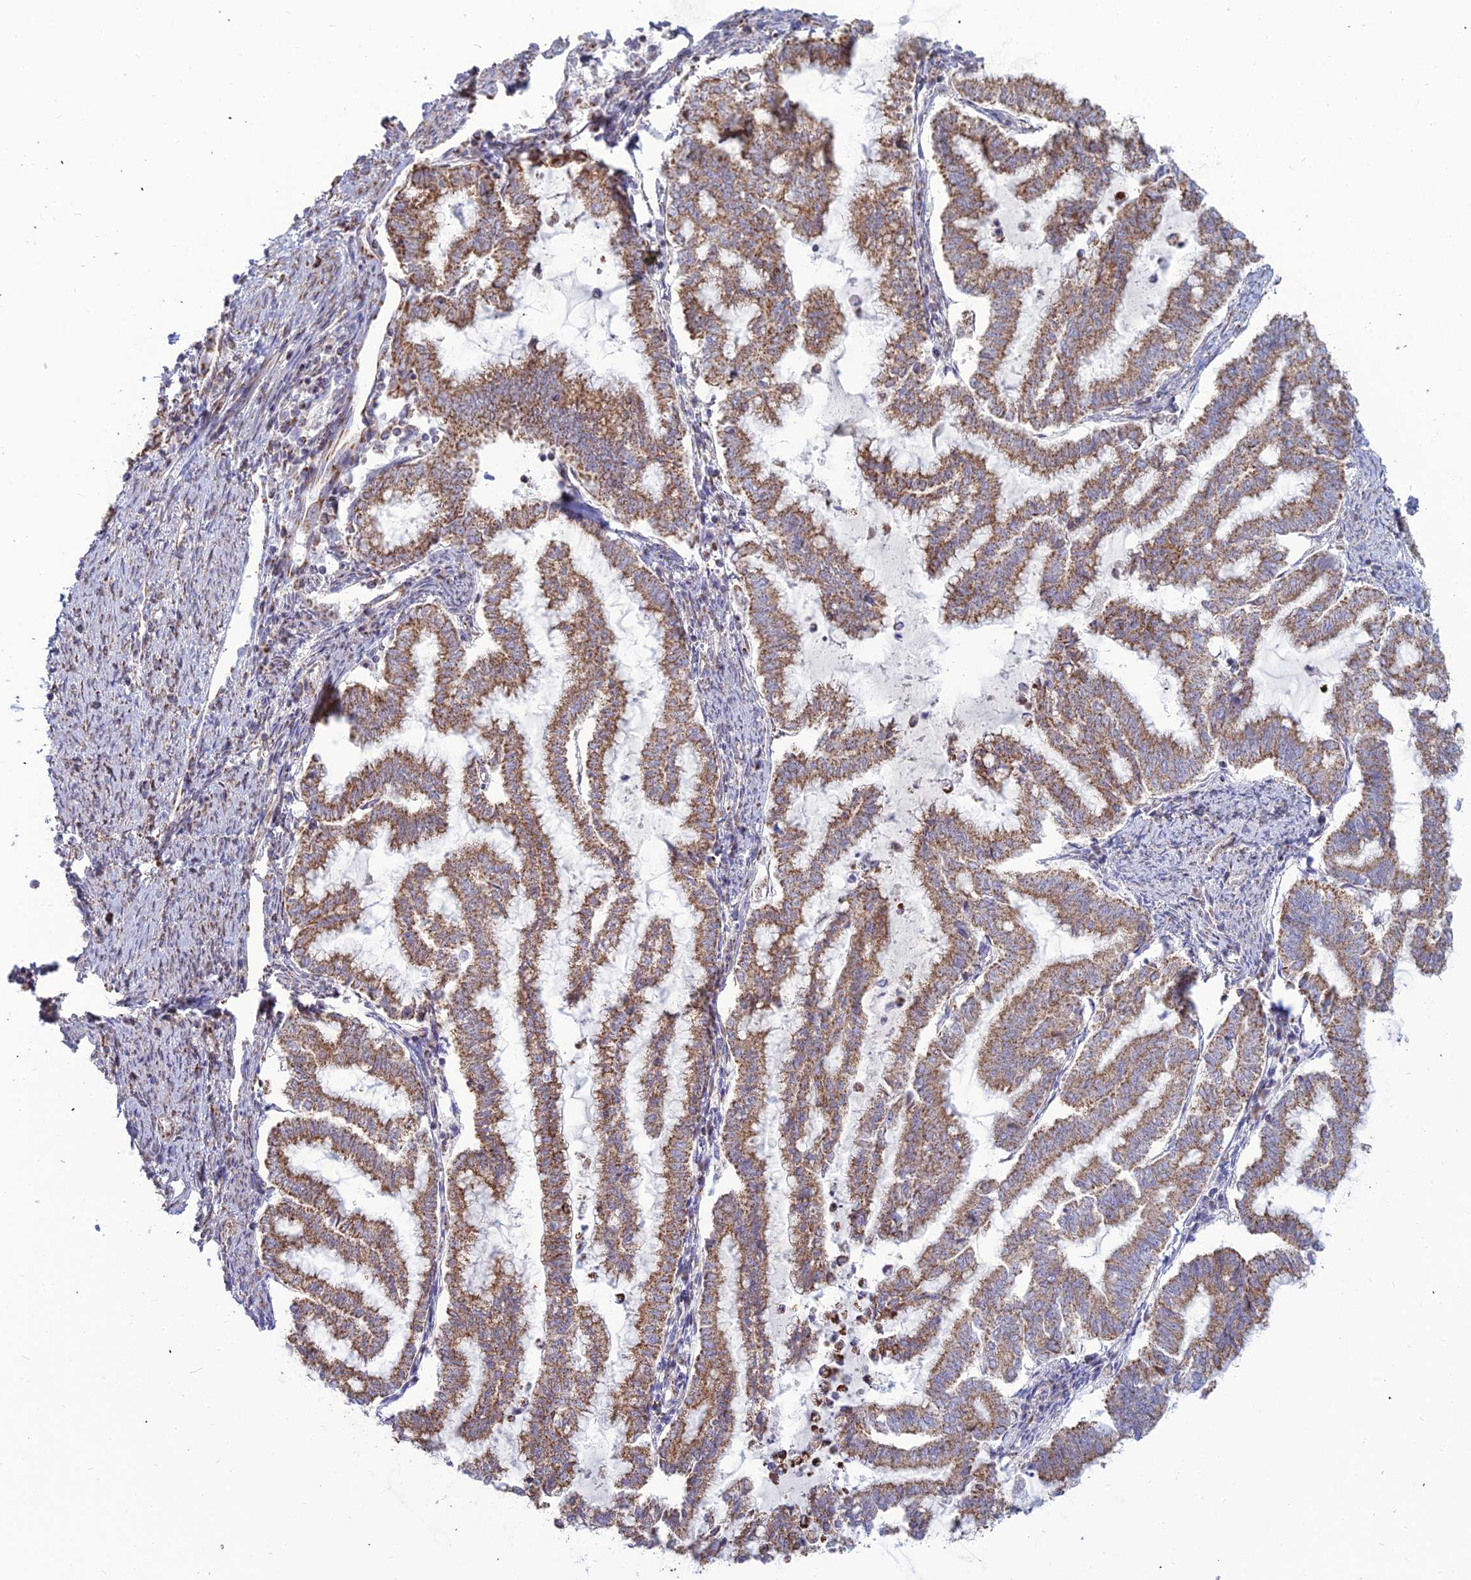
{"staining": {"intensity": "moderate", "quantity": ">75%", "location": "cytoplasmic/membranous"}, "tissue": "endometrial cancer", "cell_type": "Tumor cells", "image_type": "cancer", "snomed": [{"axis": "morphology", "description": "Adenocarcinoma, NOS"}, {"axis": "topography", "description": "Endometrium"}], "caption": "Adenocarcinoma (endometrial) stained for a protein (brown) demonstrates moderate cytoplasmic/membranous positive staining in approximately >75% of tumor cells.", "gene": "SLC35F4", "patient": {"sex": "female", "age": 79}}